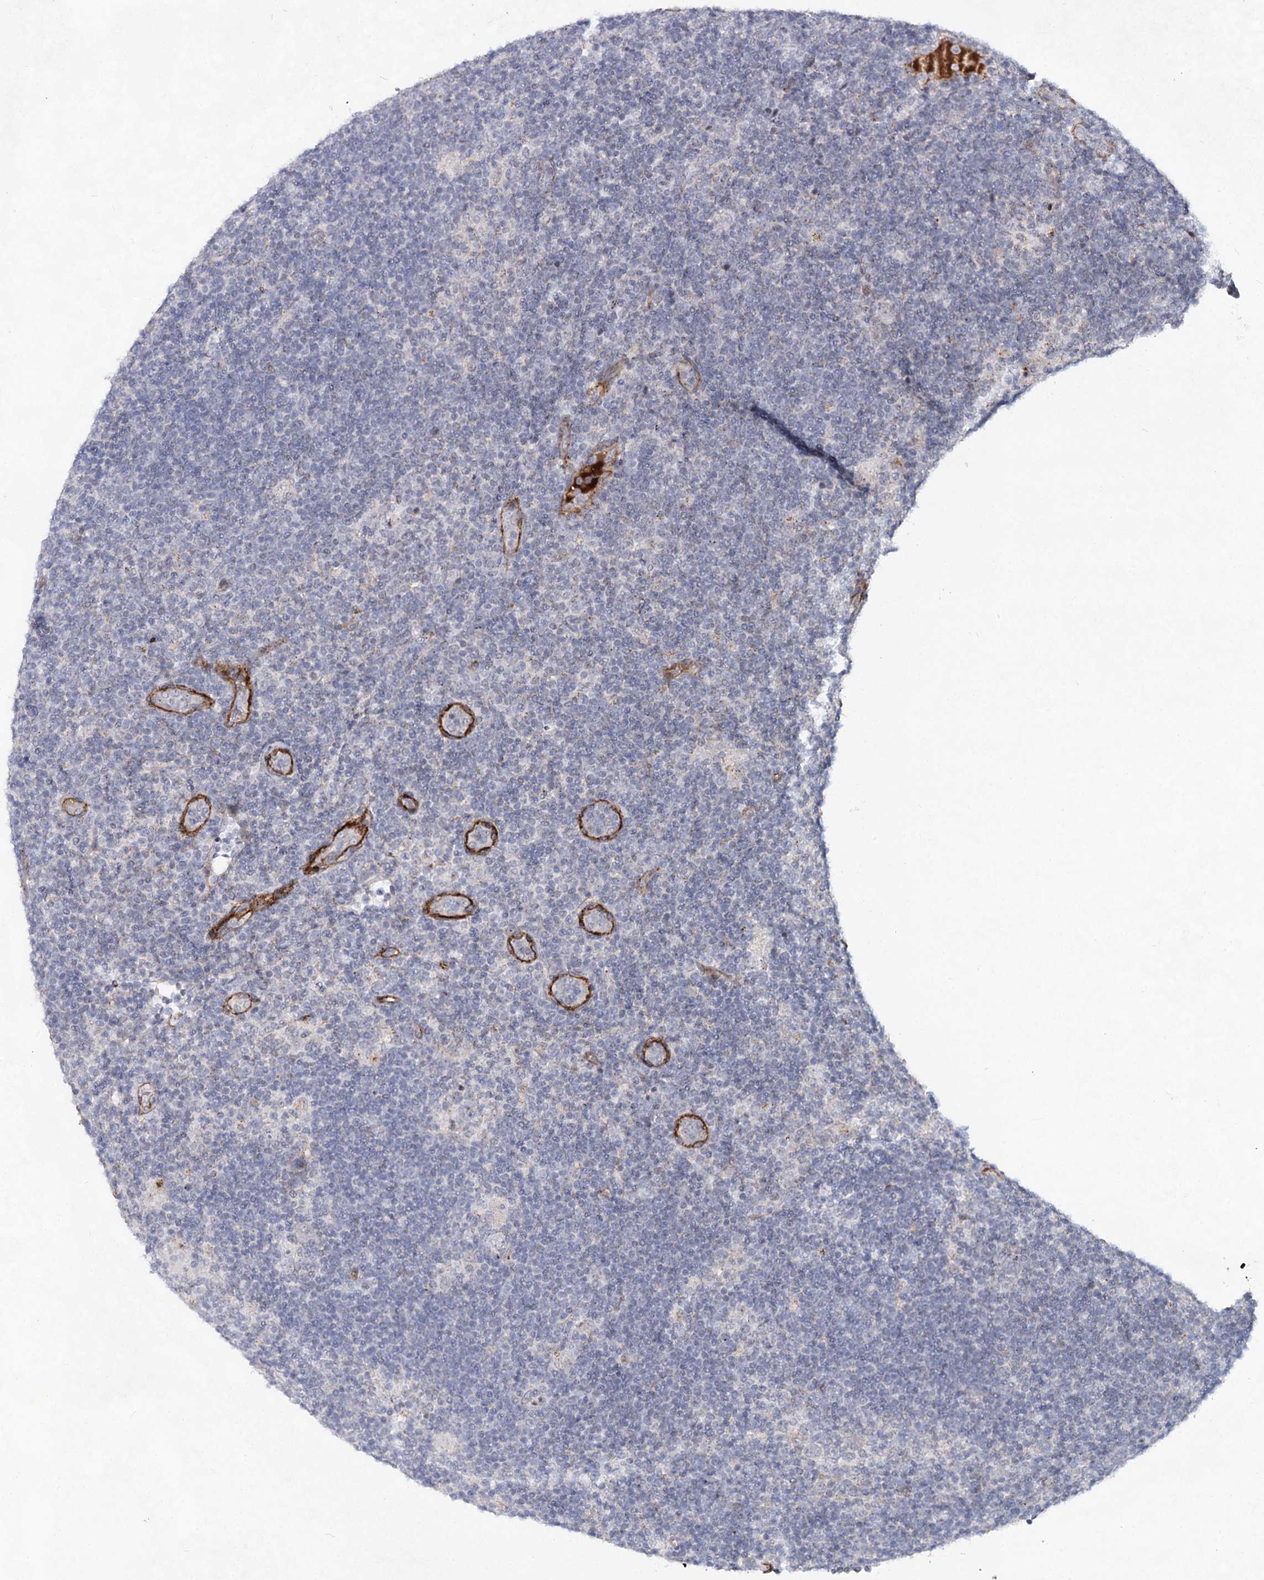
{"staining": {"intensity": "negative", "quantity": "none", "location": "none"}, "tissue": "lymphoma", "cell_type": "Tumor cells", "image_type": "cancer", "snomed": [{"axis": "morphology", "description": "Hodgkin's disease, NOS"}, {"axis": "topography", "description": "Lymph node"}], "caption": "The photomicrograph displays no staining of tumor cells in Hodgkin's disease. (DAB (3,3'-diaminobenzidine) immunohistochemistry (IHC) visualized using brightfield microscopy, high magnification).", "gene": "ATL2", "patient": {"sex": "female", "age": 57}}